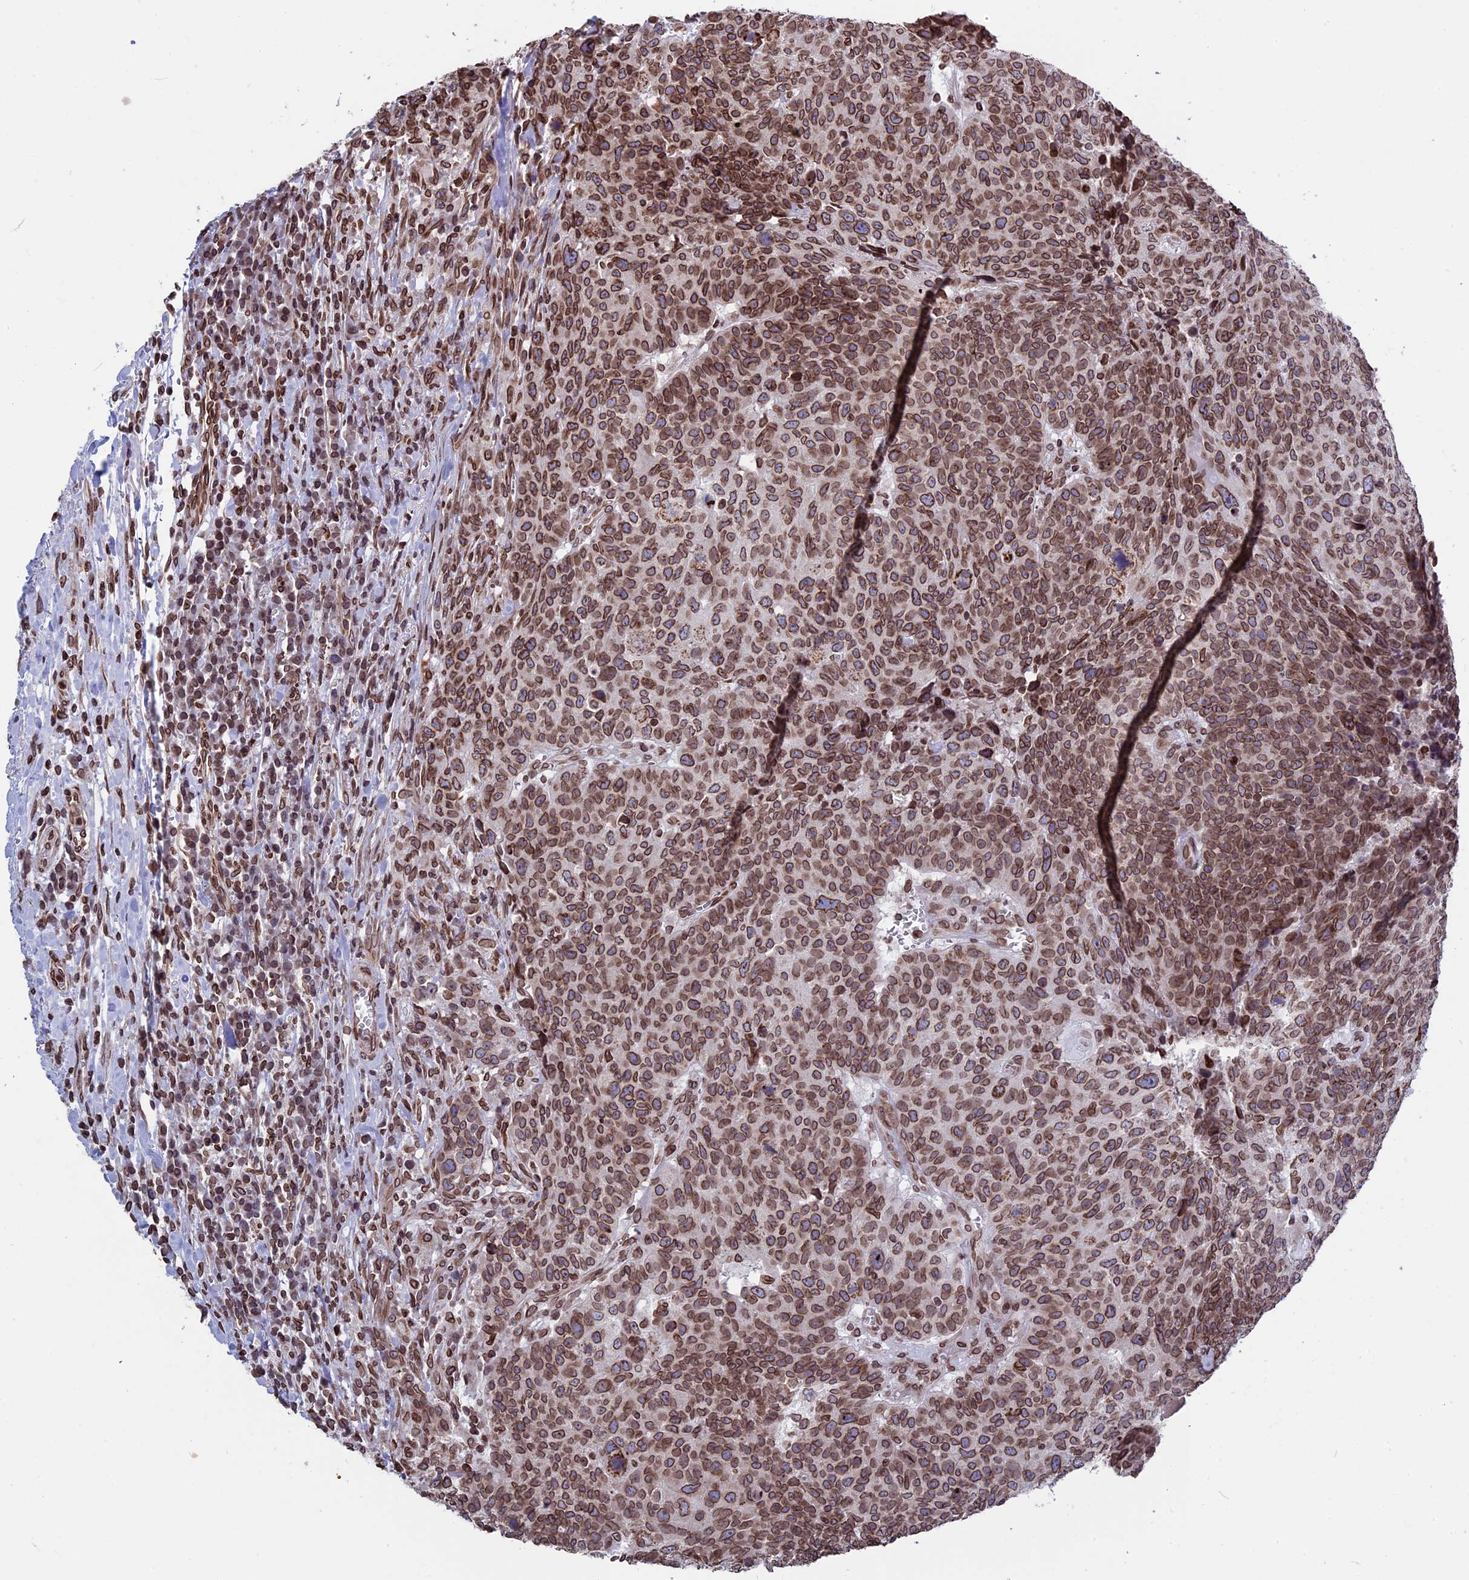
{"staining": {"intensity": "moderate", "quantity": ">75%", "location": "cytoplasmic/membranous,nuclear"}, "tissue": "head and neck cancer", "cell_type": "Tumor cells", "image_type": "cancer", "snomed": [{"axis": "morphology", "description": "Squamous cell carcinoma, NOS"}, {"axis": "topography", "description": "Head-Neck"}], "caption": "DAB (3,3'-diaminobenzidine) immunohistochemical staining of human squamous cell carcinoma (head and neck) exhibits moderate cytoplasmic/membranous and nuclear protein positivity in approximately >75% of tumor cells.", "gene": "PTCHD4", "patient": {"sex": "male", "age": 66}}